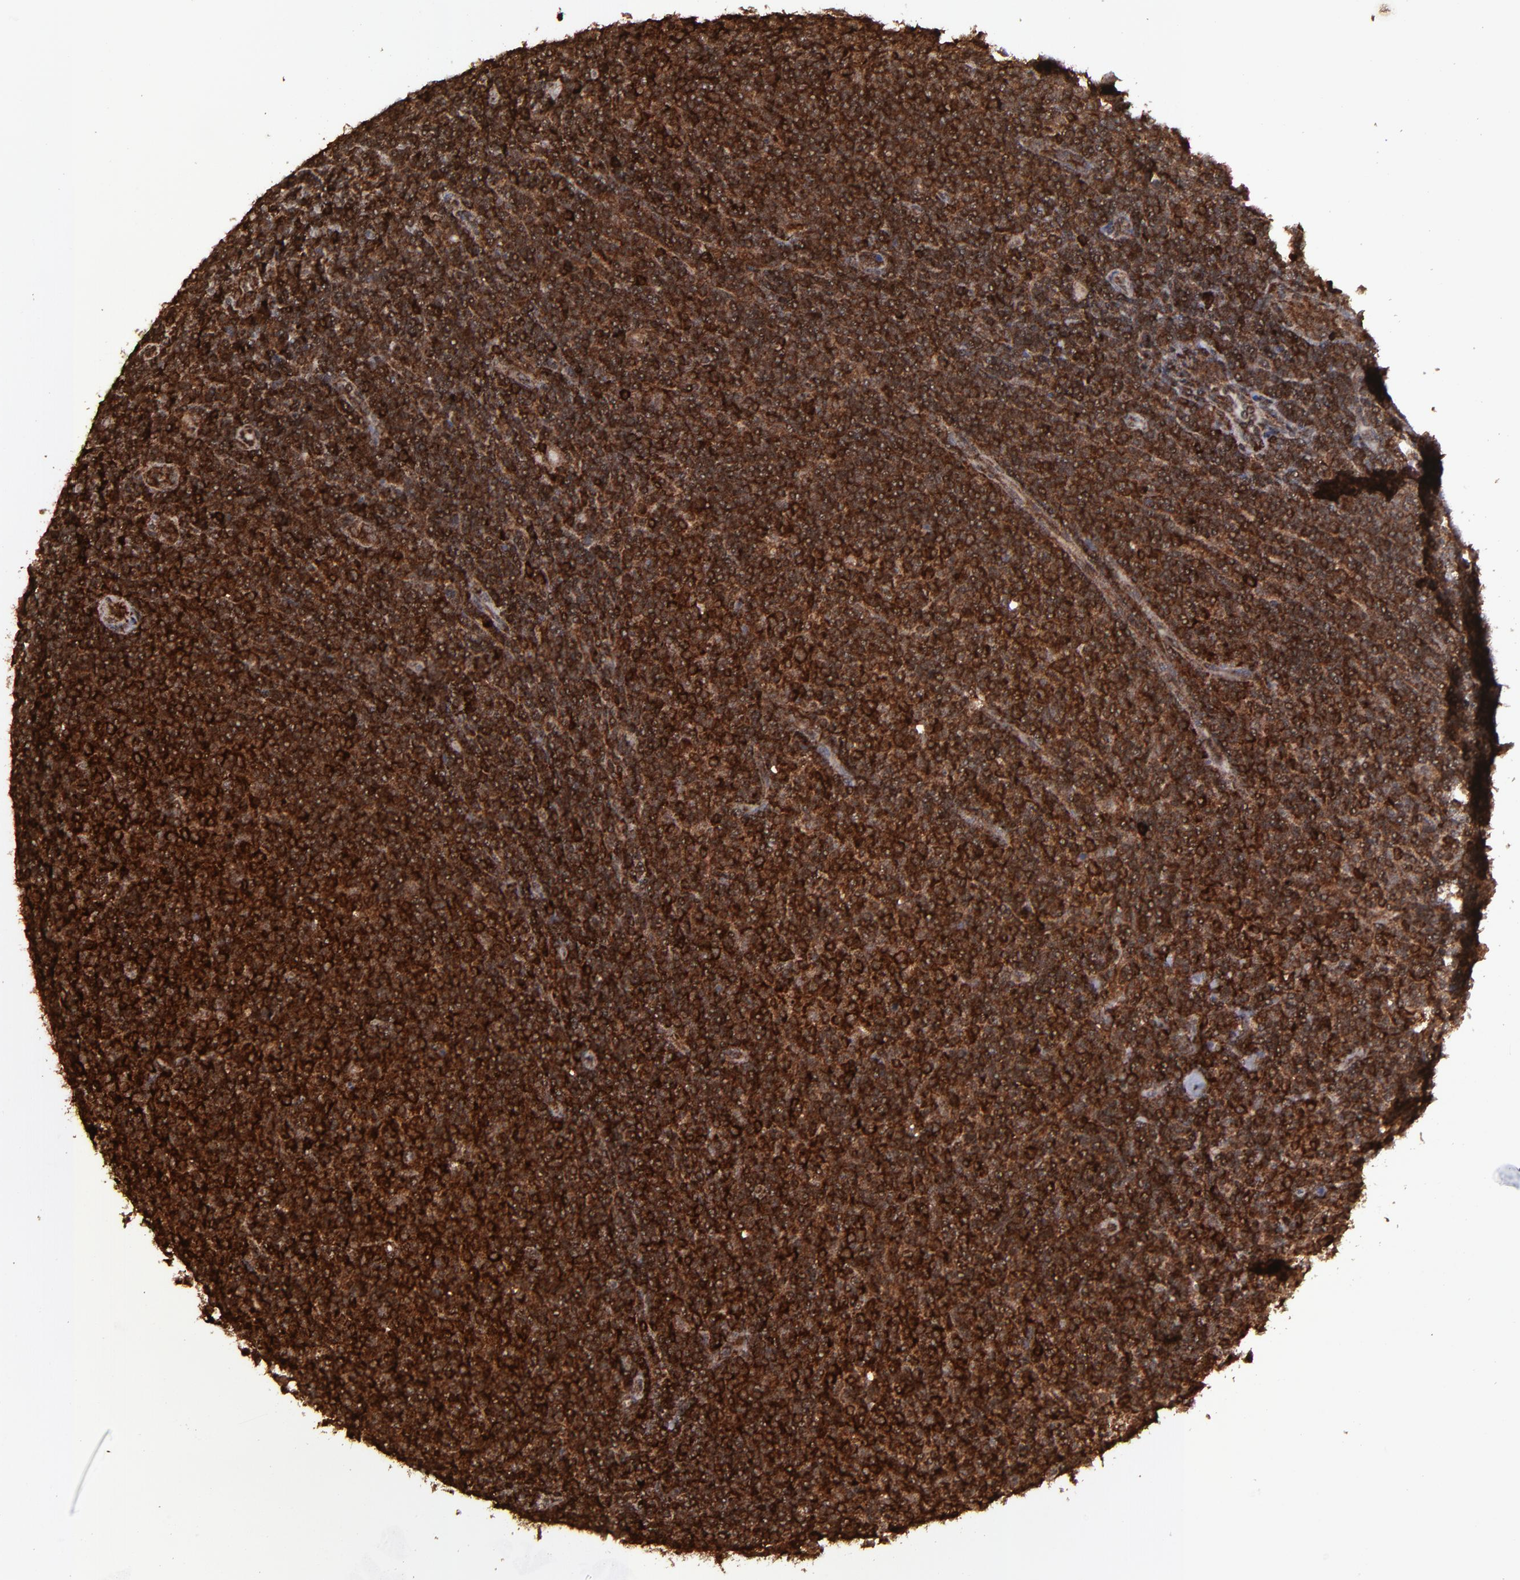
{"staining": {"intensity": "strong", "quantity": ">75%", "location": "cytoplasmic/membranous,nuclear"}, "tissue": "lymphoma", "cell_type": "Tumor cells", "image_type": "cancer", "snomed": [{"axis": "morphology", "description": "Malignant lymphoma, non-Hodgkin's type, Low grade"}, {"axis": "topography", "description": "Lymph node"}], "caption": "A high-resolution image shows immunohistochemistry (IHC) staining of low-grade malignant lymphoma, non-Hodgkin's type, which demonstrates strong cytoplasmic/membranous and nuclear positivity in about >75% of tumor cells. (DAB (3,3'-diaminobenzidine) IHC with brightfield microscopy, high magnification).", "gene": "EIF4ENIF1", "patient": {"sex": "male", "age": 70}}